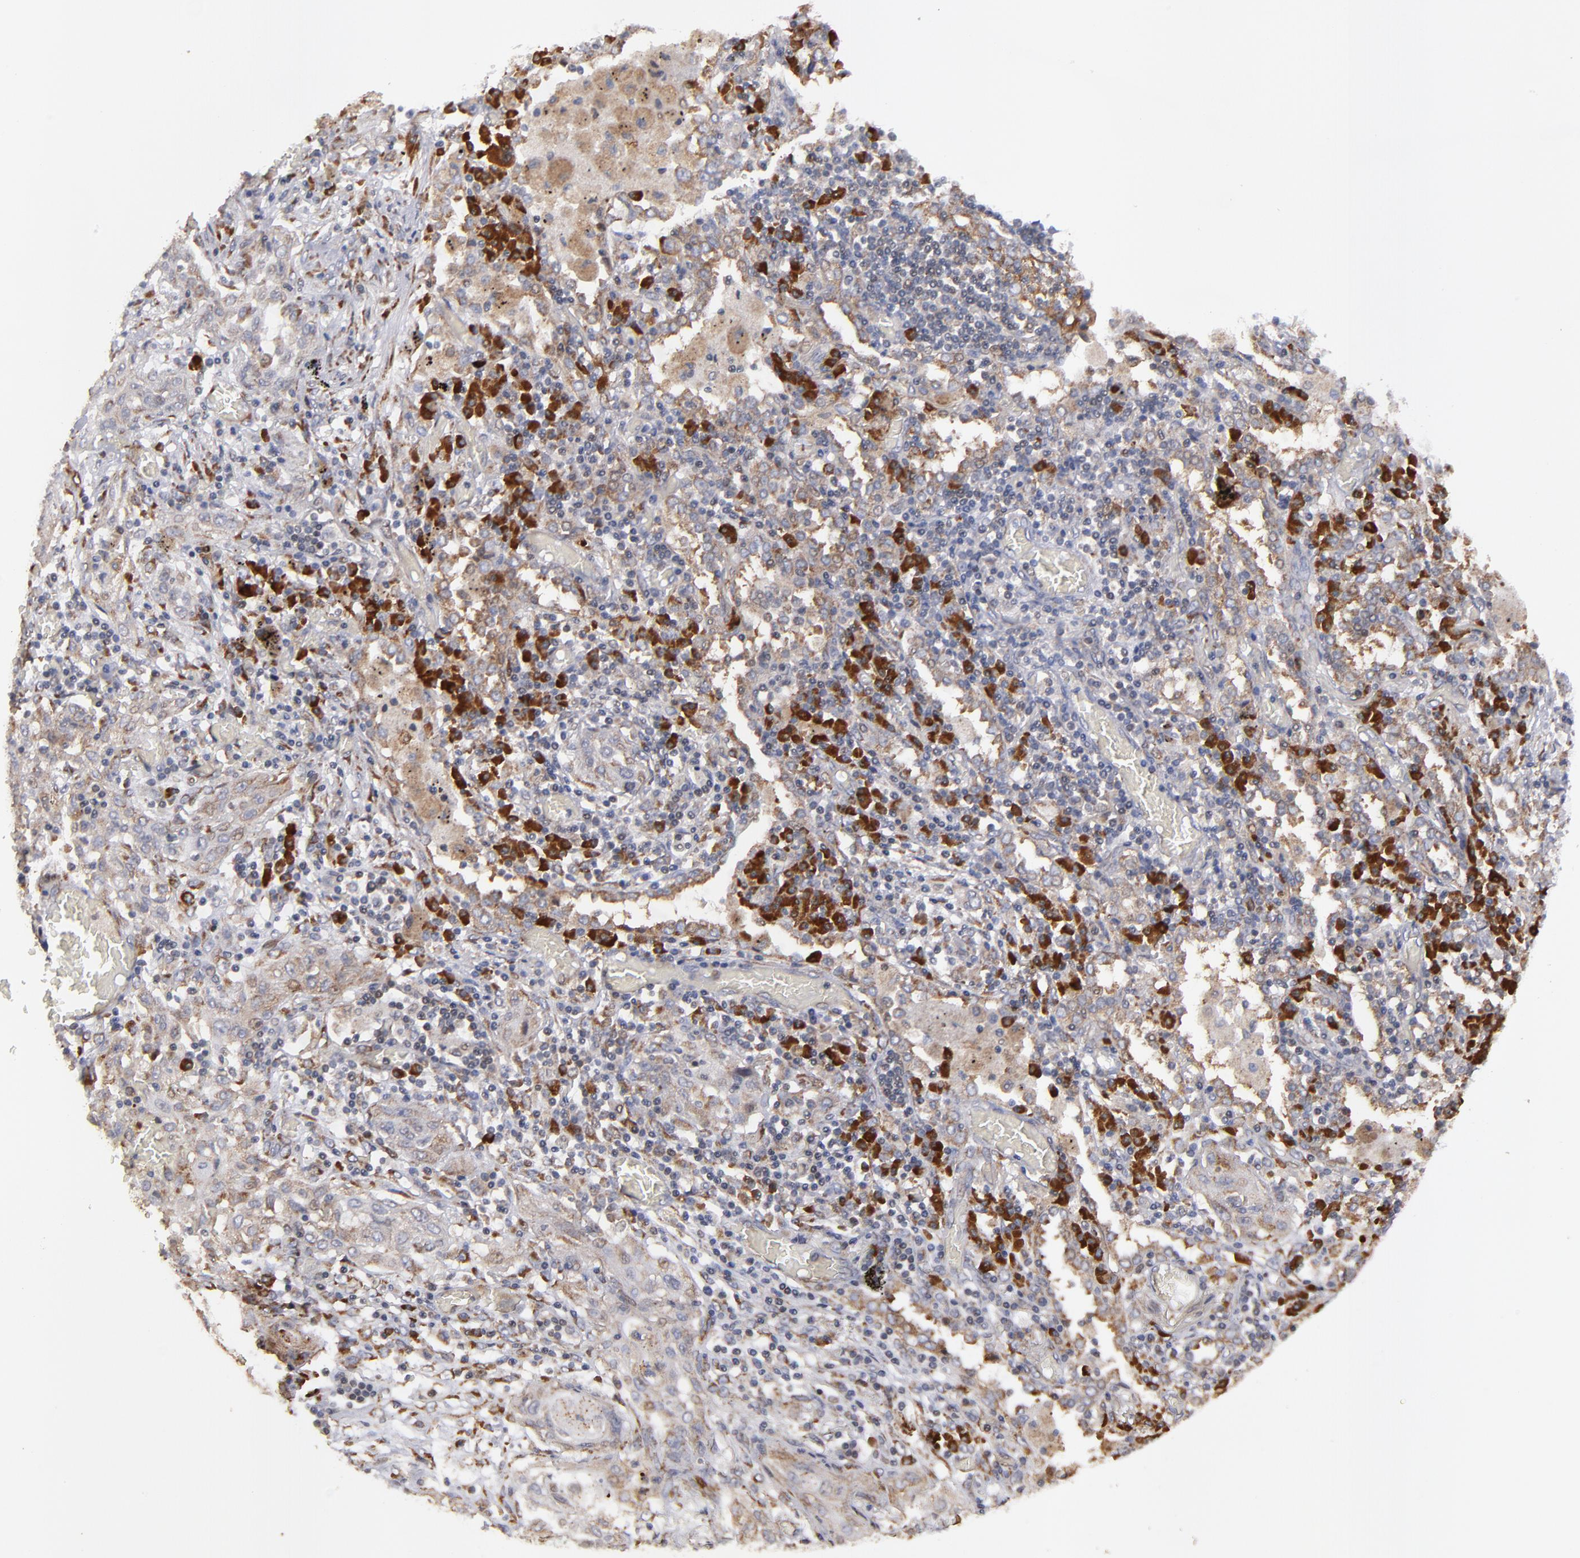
{"staining": {"intensity": "weak", "quantity": ">75%", "location": "cytoplasmic/membranous"}, "tissue": "lung cancer", "cell_type": "Tumor cells", "image_type": "cancer", "snomed": [{"axis": "morphology", "description": "Squamous cell carcinoma, NOS"}, {"axis": "topography", "description": "Lung"}], "caption": "Weak cytoplasmic/membranous positivity is seen in approximately >75% of tumor cells in squamous cell carcinoma (lung). The protein is stained brown, and the nuclei are stained in blue (DAB (3,3'-diaminobenzidine) IHC with brightfield microscopy, high magnification).", "gene": "SND1", "patient": {"sex": "female", "age": 47}}